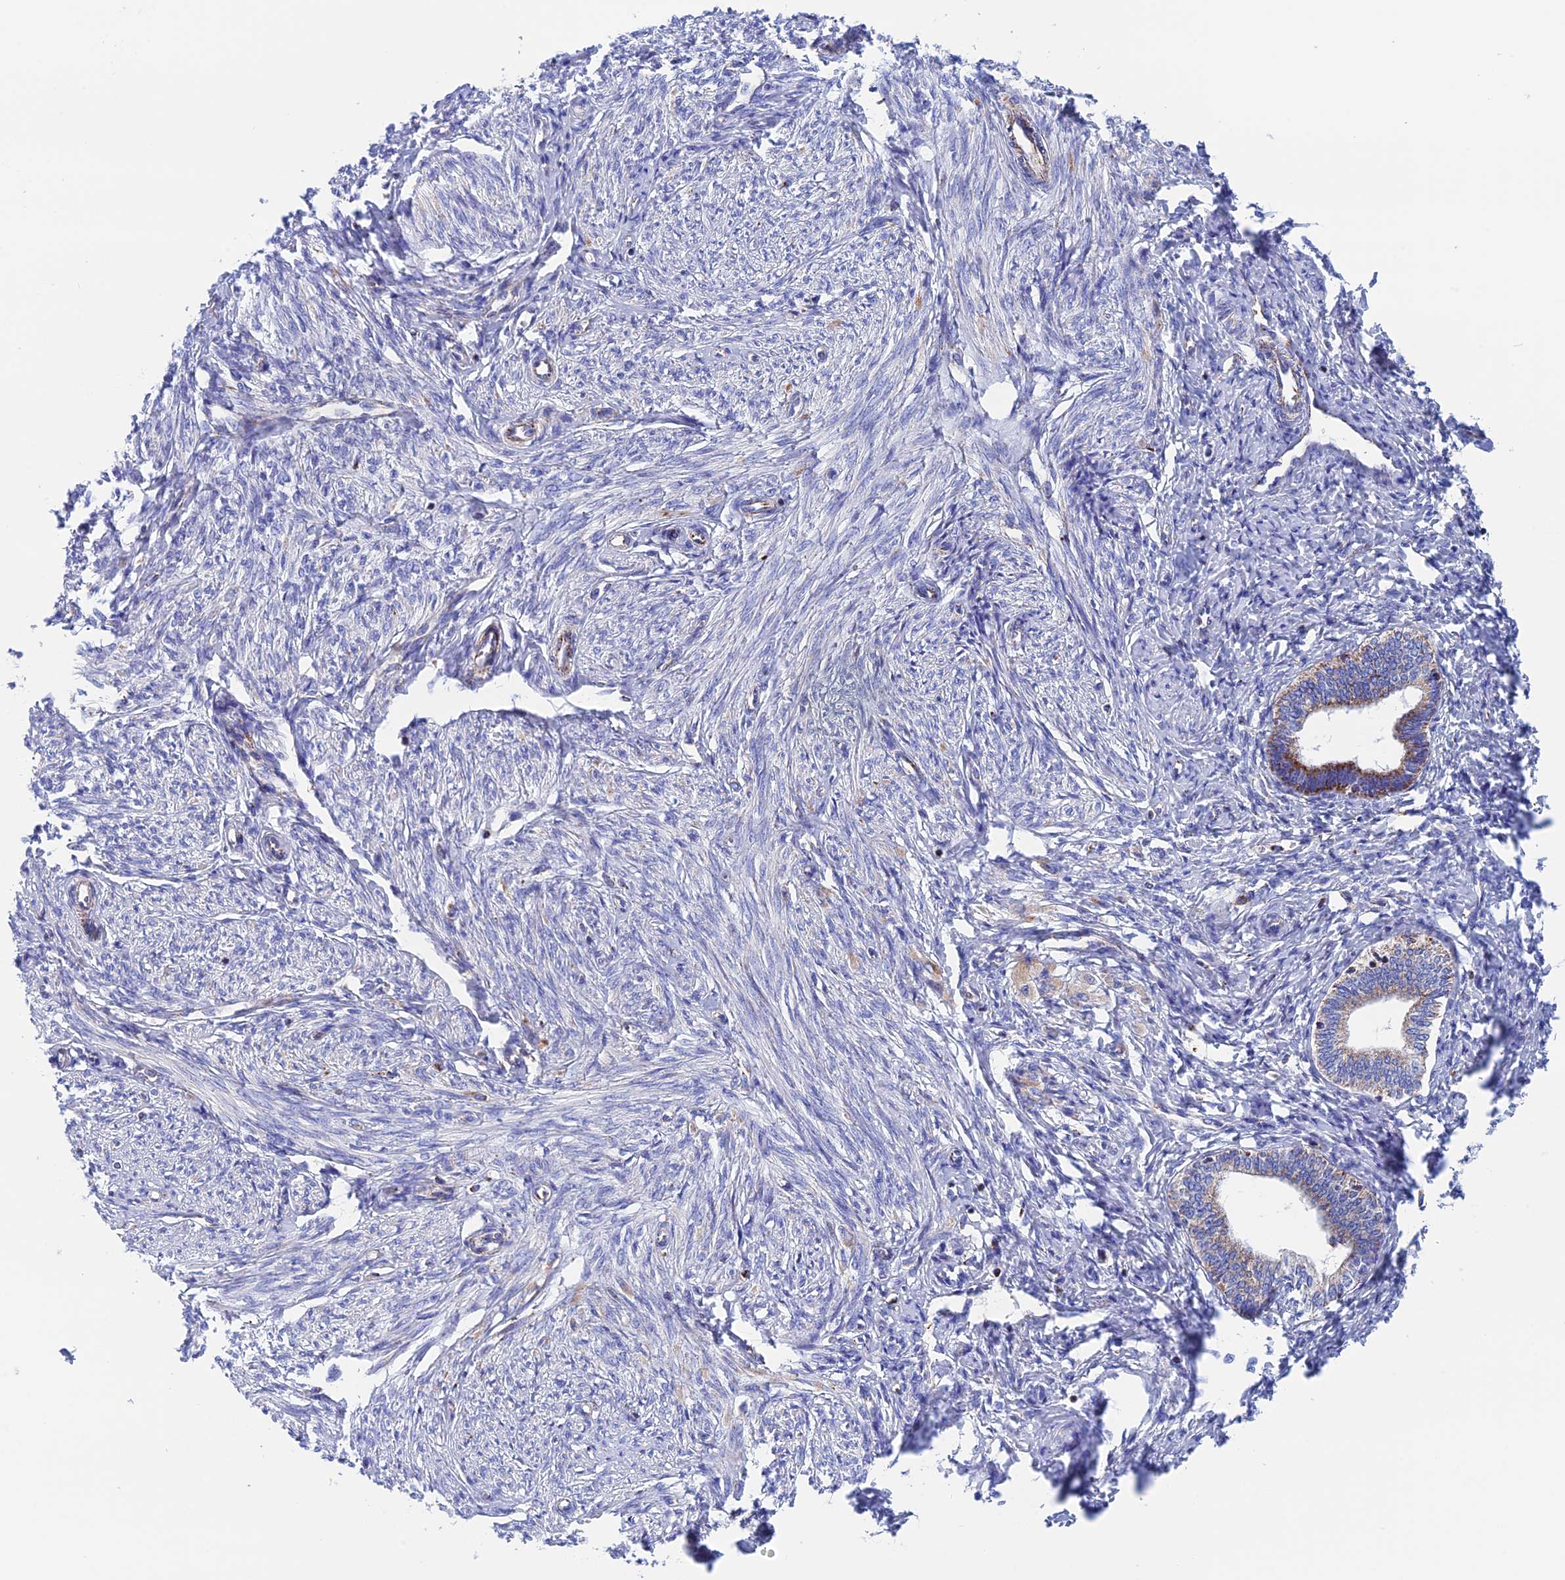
{"staining": {"intensity": "negative", "quantity": "none", "location": "none"}, "tissue": "endometrium", "cell_type": "Cells in endometrial stroma", "image_type": "normal", "snomed": [{"axis": "morphology", "description": "Normal tissue, NOS"}, {"axis": "topography", "description": "Endometrium"}], "caption": "This is an IHC micrograph of unremarkable endometrium. There is no positivity in cells in endometrial stroma.", "gene": "WDR83", "patient": {"sex": "female", "age": 72}}